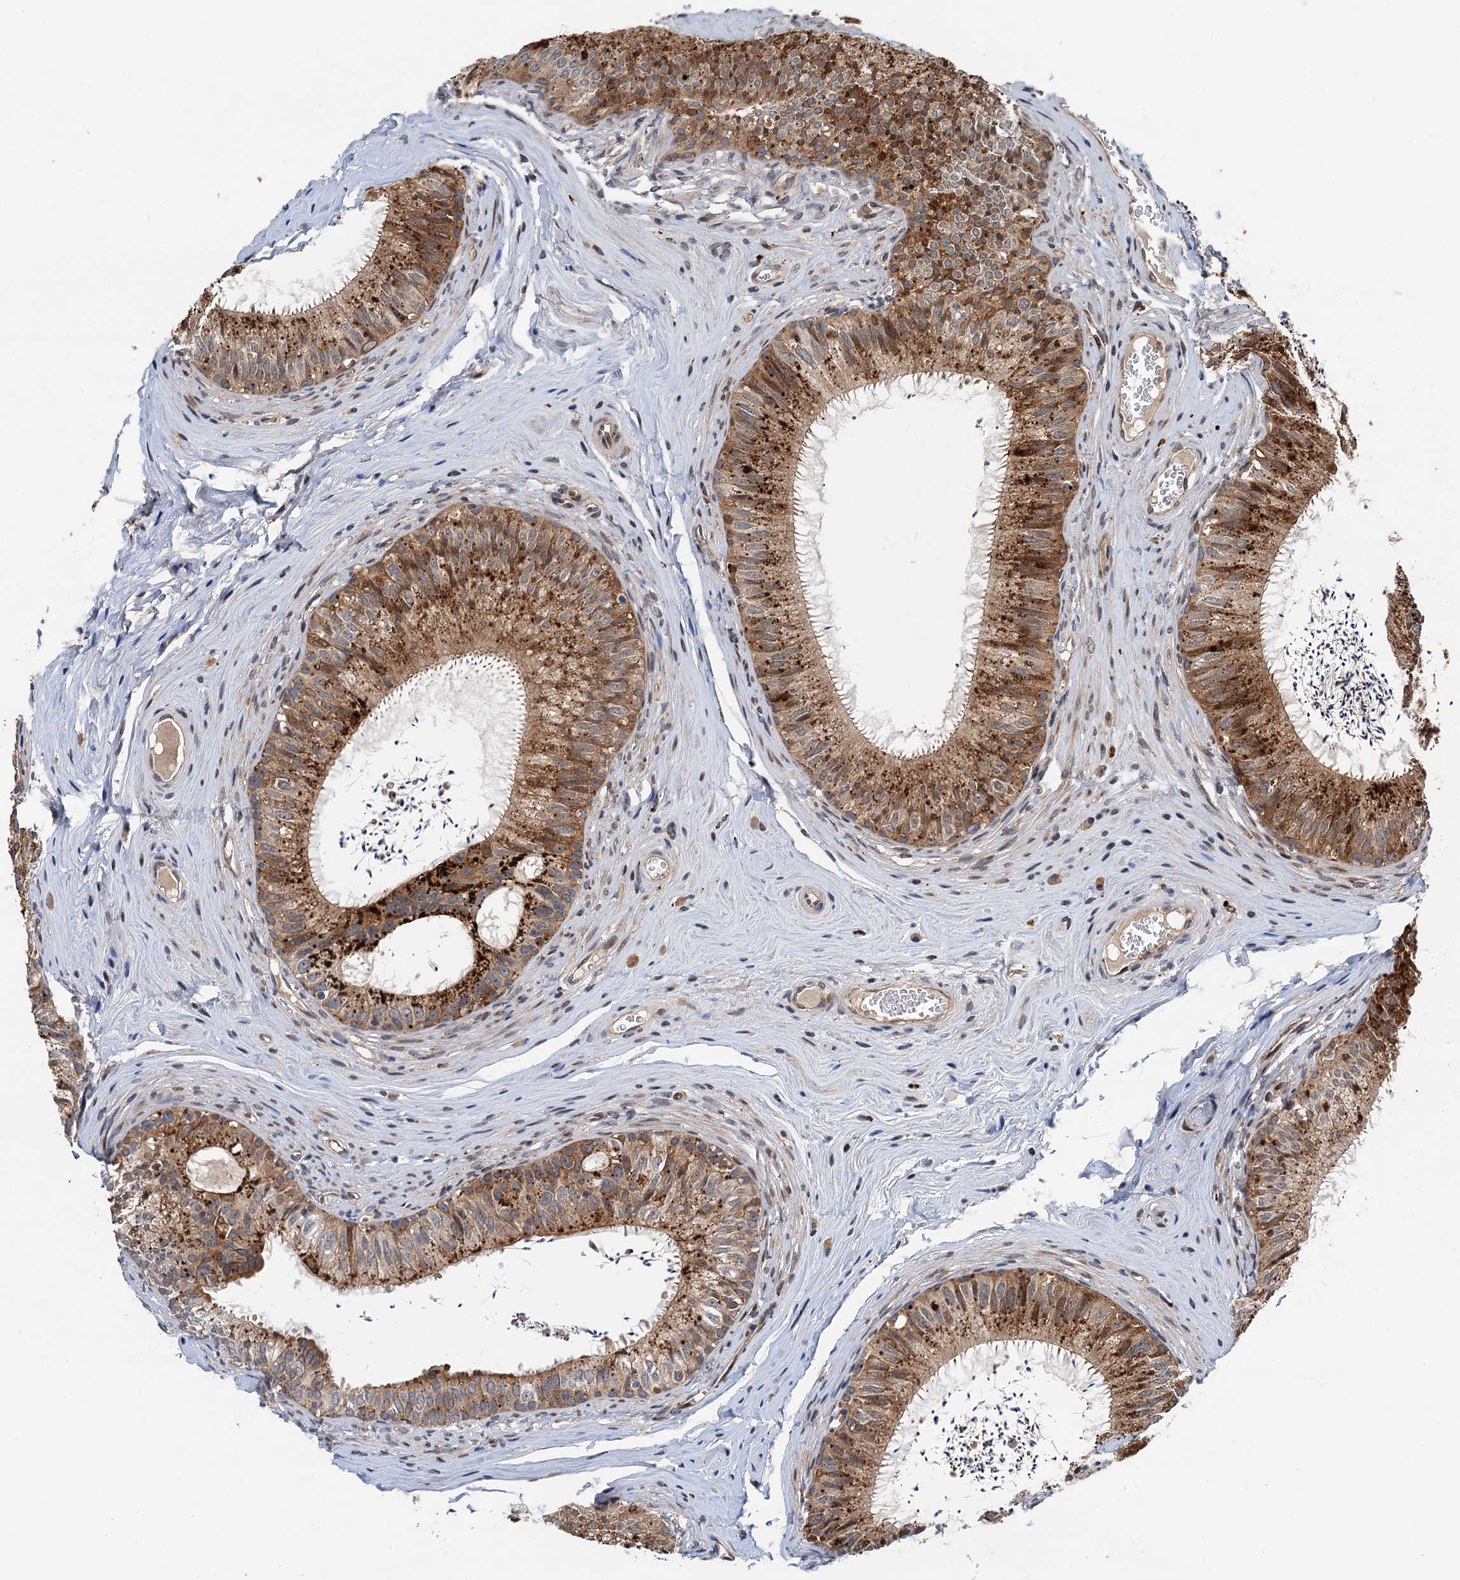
{"staining": {"intensity": "strong", "quantity": "25%-75%", "location": "cytoplasmic/membranous"}, "tissue": "epididymis", "cell_type": "Glandular cells", "image_type": "normal", "snomed": [{"axis": "morphology", "description": "Normal tissue, NOS"}, {"axis": "topography", "description": "Epididymis"}], "caption": "The micrograph displays staining of benign epididymis, revealing strong cytoplasmic/membranous protein staining (brown color) within glandular cells. (DAB IHC, brown staining for protein, blue staining for nuclei).", "gene": "NLRP10", "patient": {"sex": "male", "age": 46}}